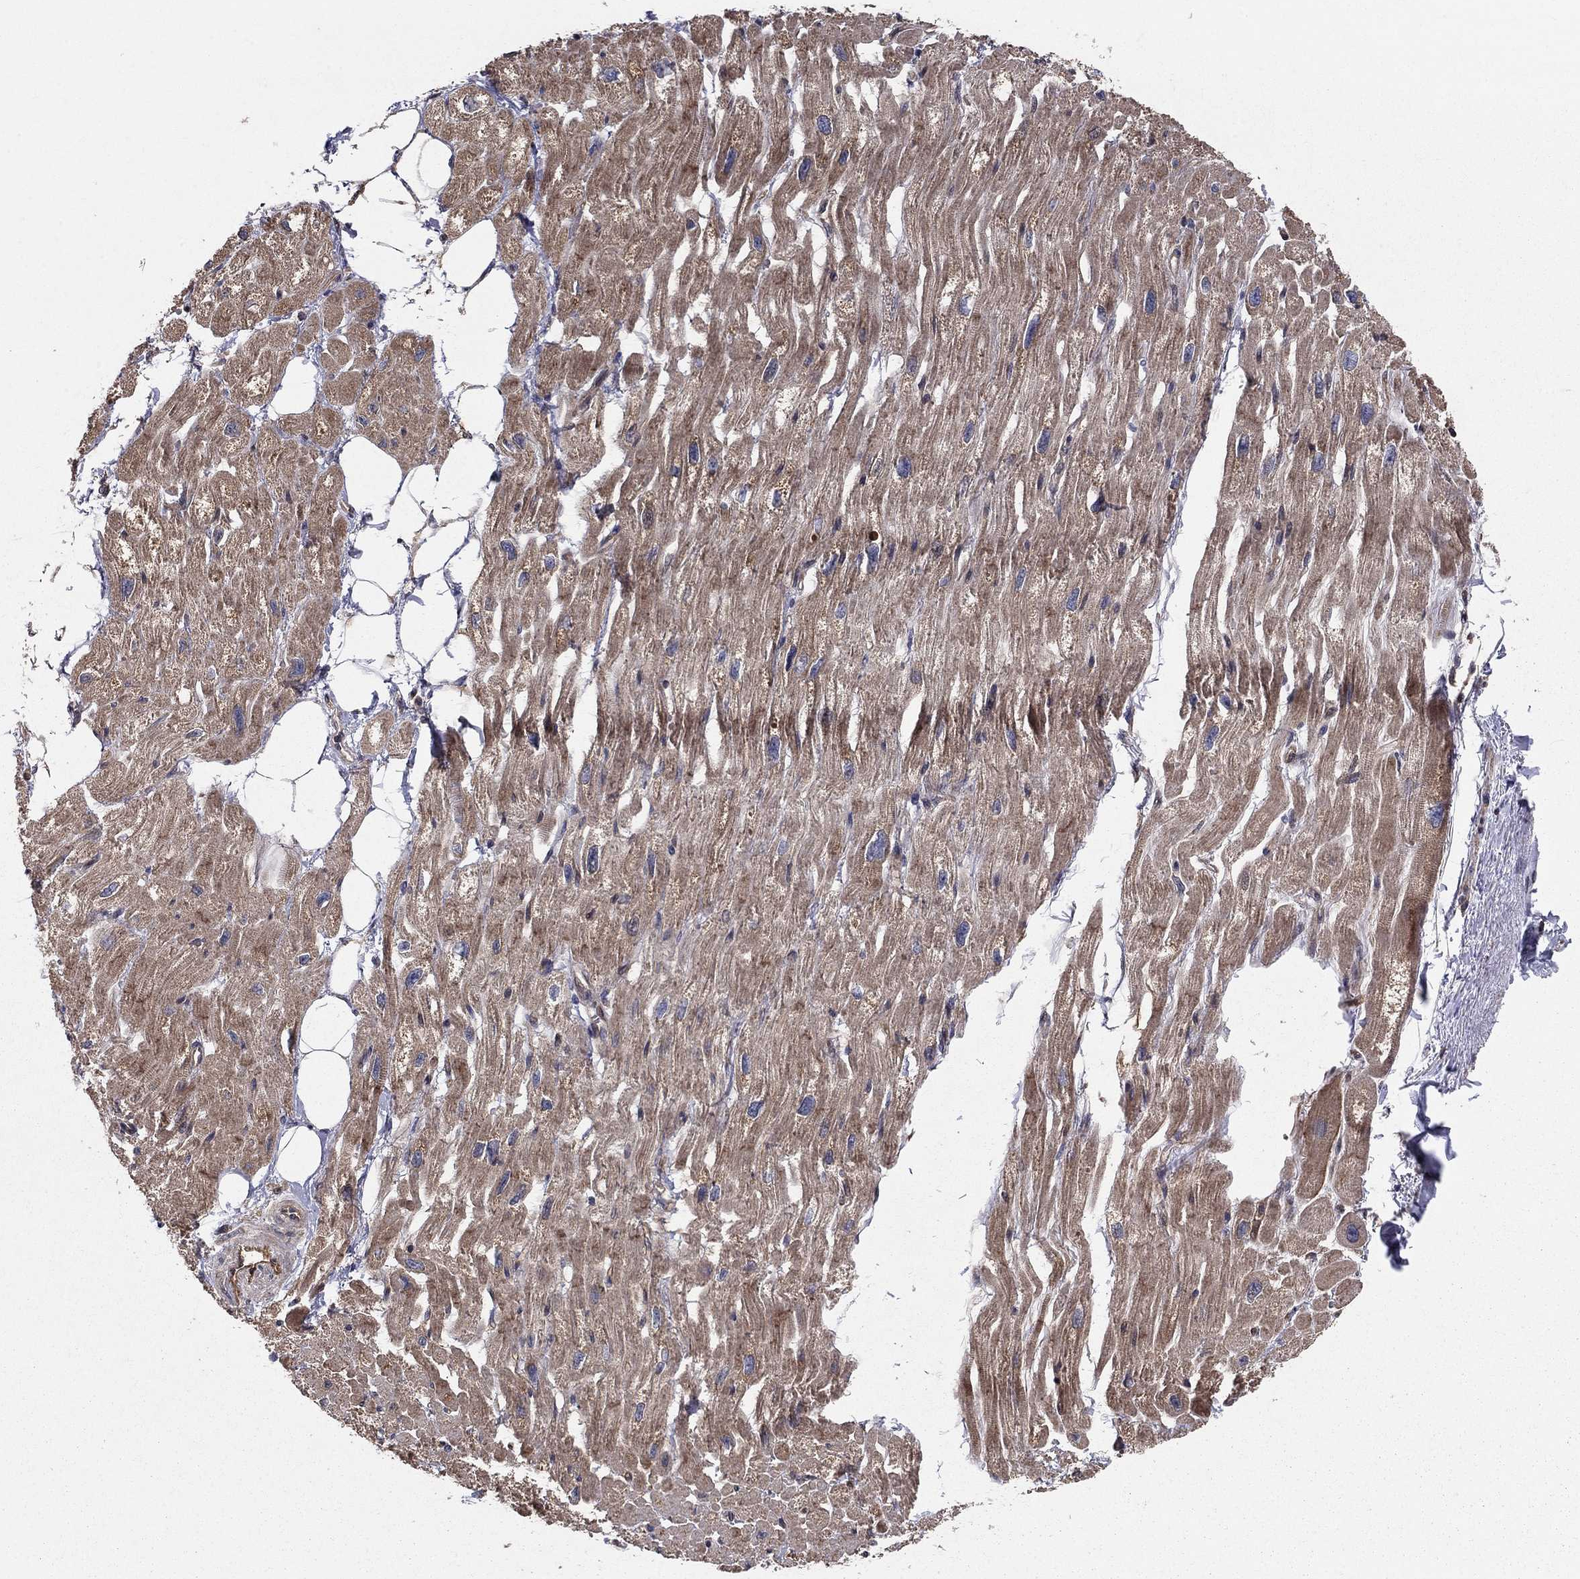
{"staining": {"intensity": "weak", "quantity": "25%-75%", "location": "cytoplasmic/membranous"}, "tissue": "heart muscle", "cell_type": "Cardiomyocytes", "image_type": "normal", "snomed": [{"axis": "morphology", "description": "Normal tissue, NOS"}, {"axis": "topography", "description": "Heart"}], "caption": "Cardiomyocytes exhibit low levels of weak cytoplasmic/membranous expression in about 25%-75% of cells in benign heart muscle.", "gene": "BABAM2", "patient": {"sex": "male", "age": 66}}